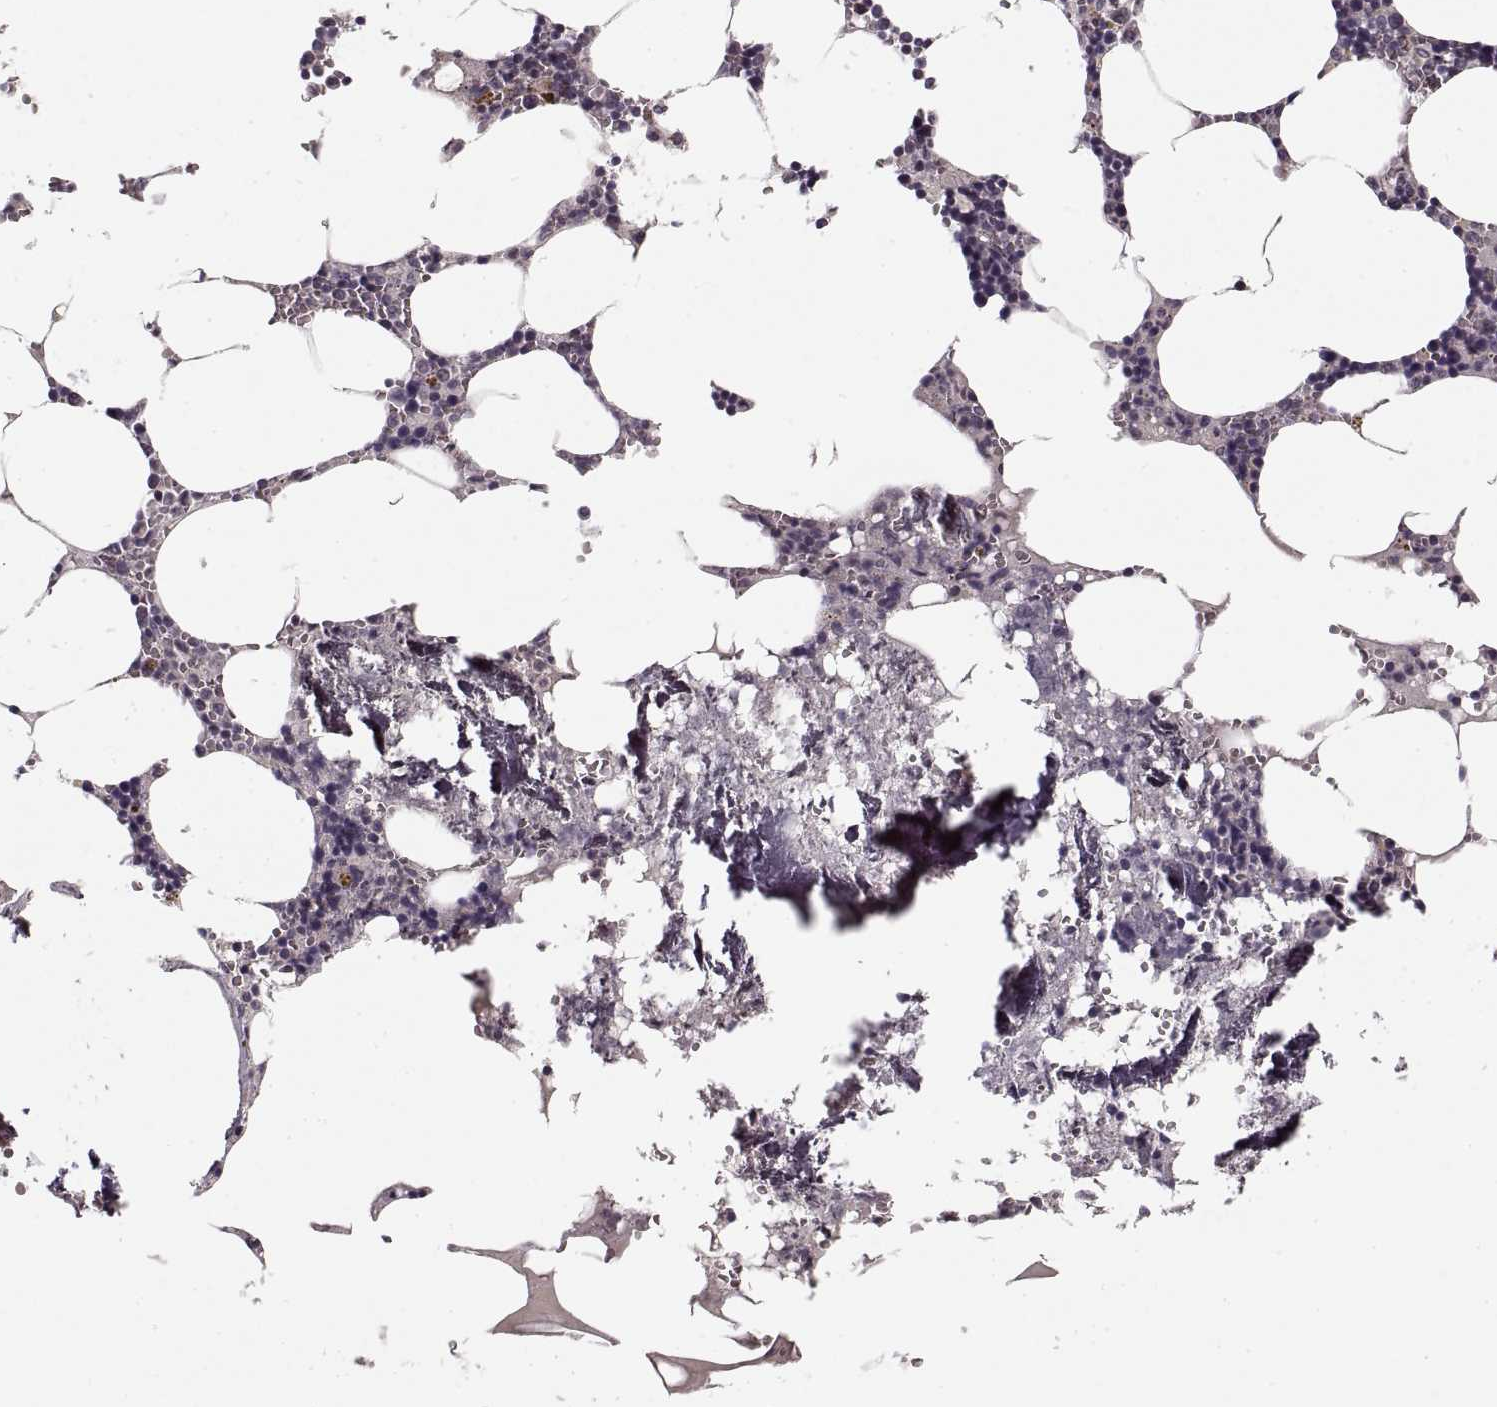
{"staining": {"intensity": "negative", "quantity": "none", "location": "none"}, "tissue": "bone marrow", "cell_type": "Hematopoietic cells", "image_type": "normal", "snomed": [{"axis": "morphology", "description": "Normal tissue, NOS"}, {"axis": "topography", "description": "Bone marrow"}], "caption": "Hematopoietic cells show no significant protein staining in normal bone marrow. (Brightfield microscopy of DAB (3,3'-diaminobenzidine) immunohistochemistry (IHC) at high magnification).", "gene": "ASIC3", "patient": {"sex": "male", "age": 54}}